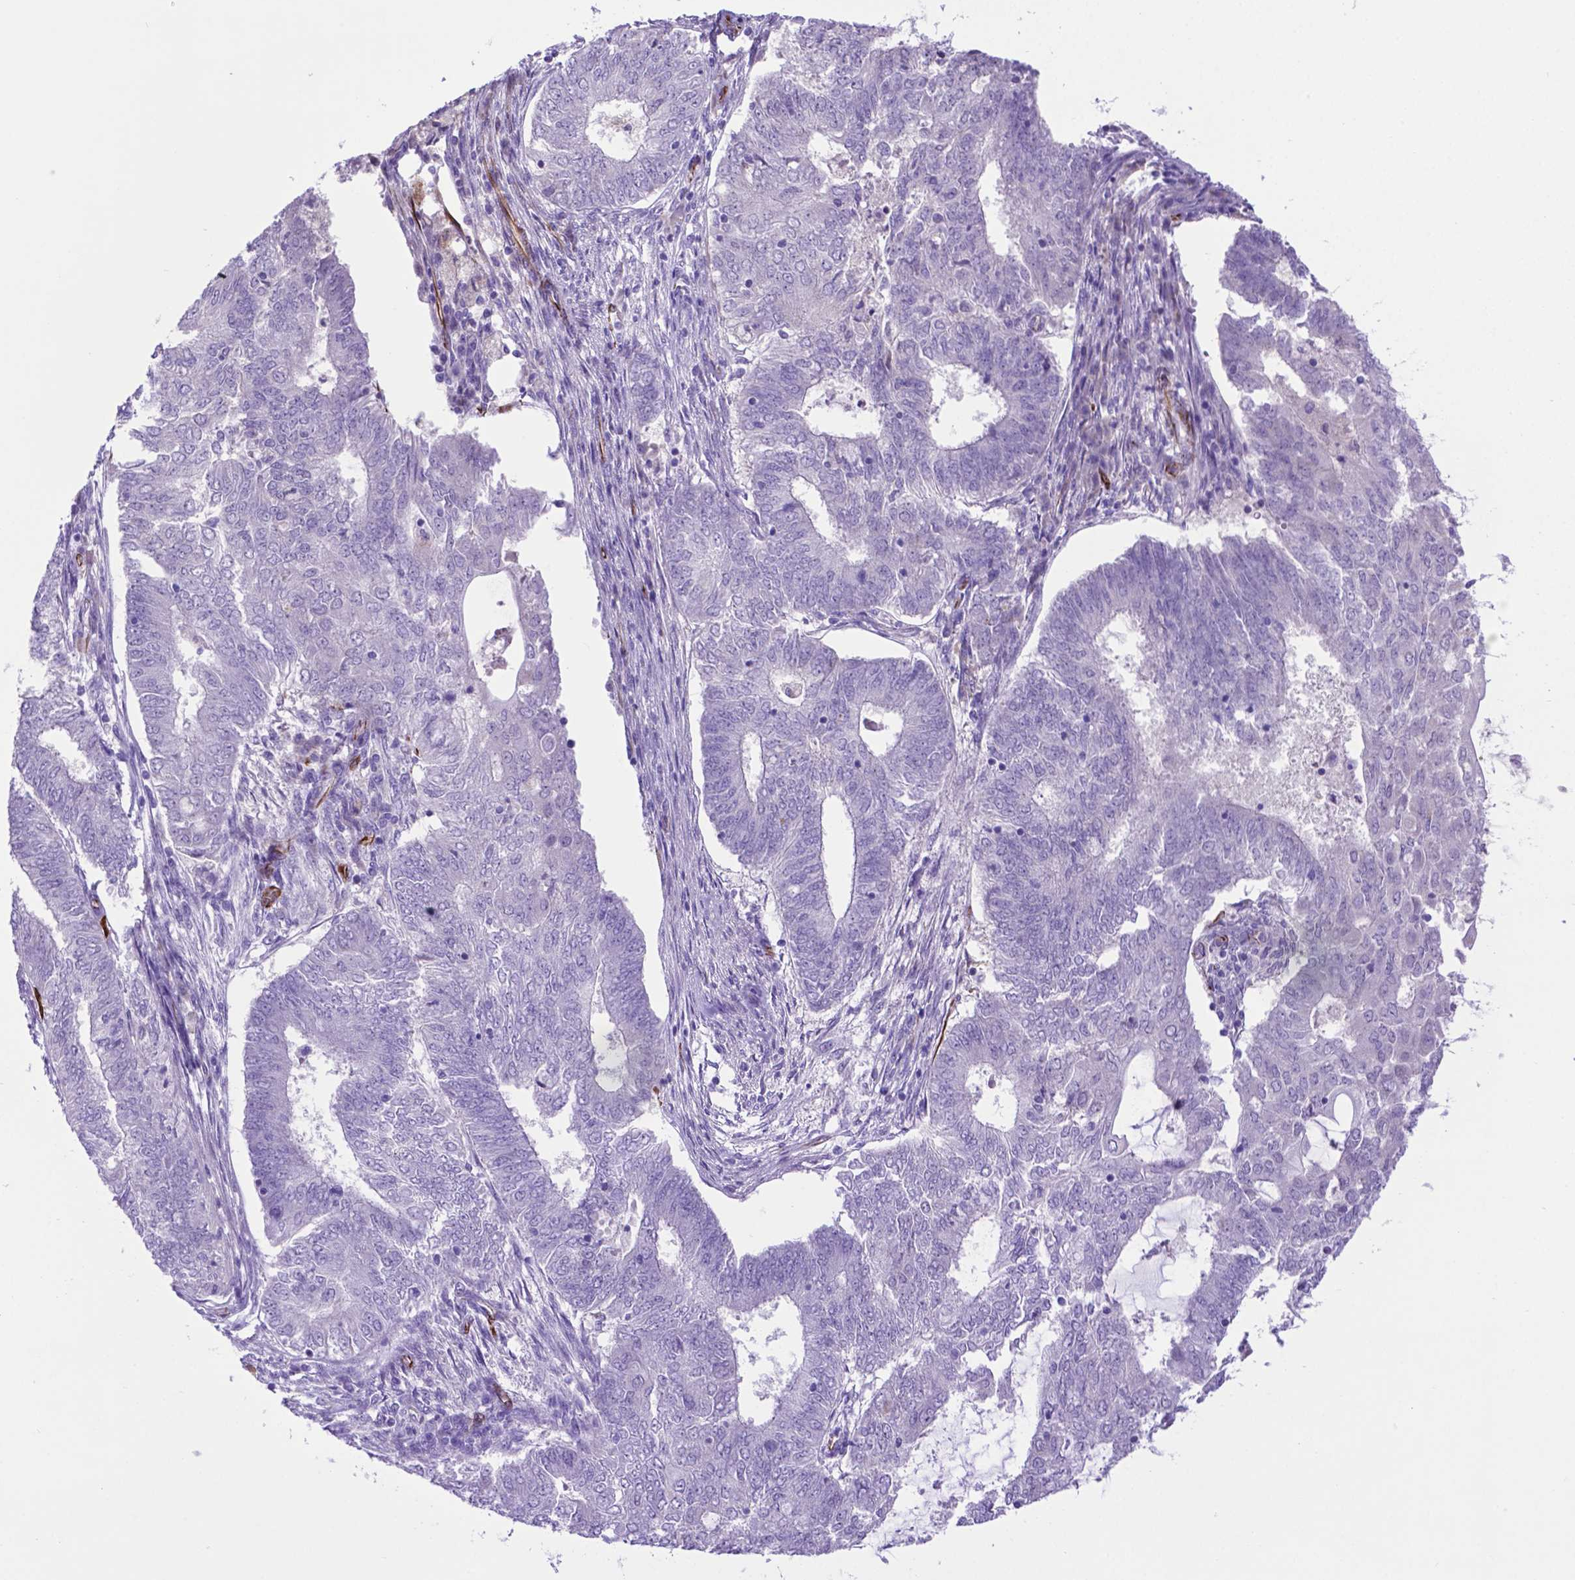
{"staining": {"intensity": "negative", "quantity": "none", "location": "none"}, "tissue": "endometrial cancer", "cell_type": "Tumor cells", "image_type": "cancer", "snomed": [{"axis": "morphology", "description": "Adenocarcinoma, NOS"}, {"axis": "topography", "description": "Endometrium"}], "caption": "DAB (3,3'-diaminobenzidine) immunohistochemical staining of human endometrial adenocarcinoma demonstrates no significant expression in tumor cells. Brightfield microscopy of immunohistochemistry (IHC) stained with DAB (3,3'-diaminobenzidine) (brown) and hematoxylin (blue), captured at high magnification.", "gene": "LZTR1", "patient": {"sex": "female", "age": 62}}